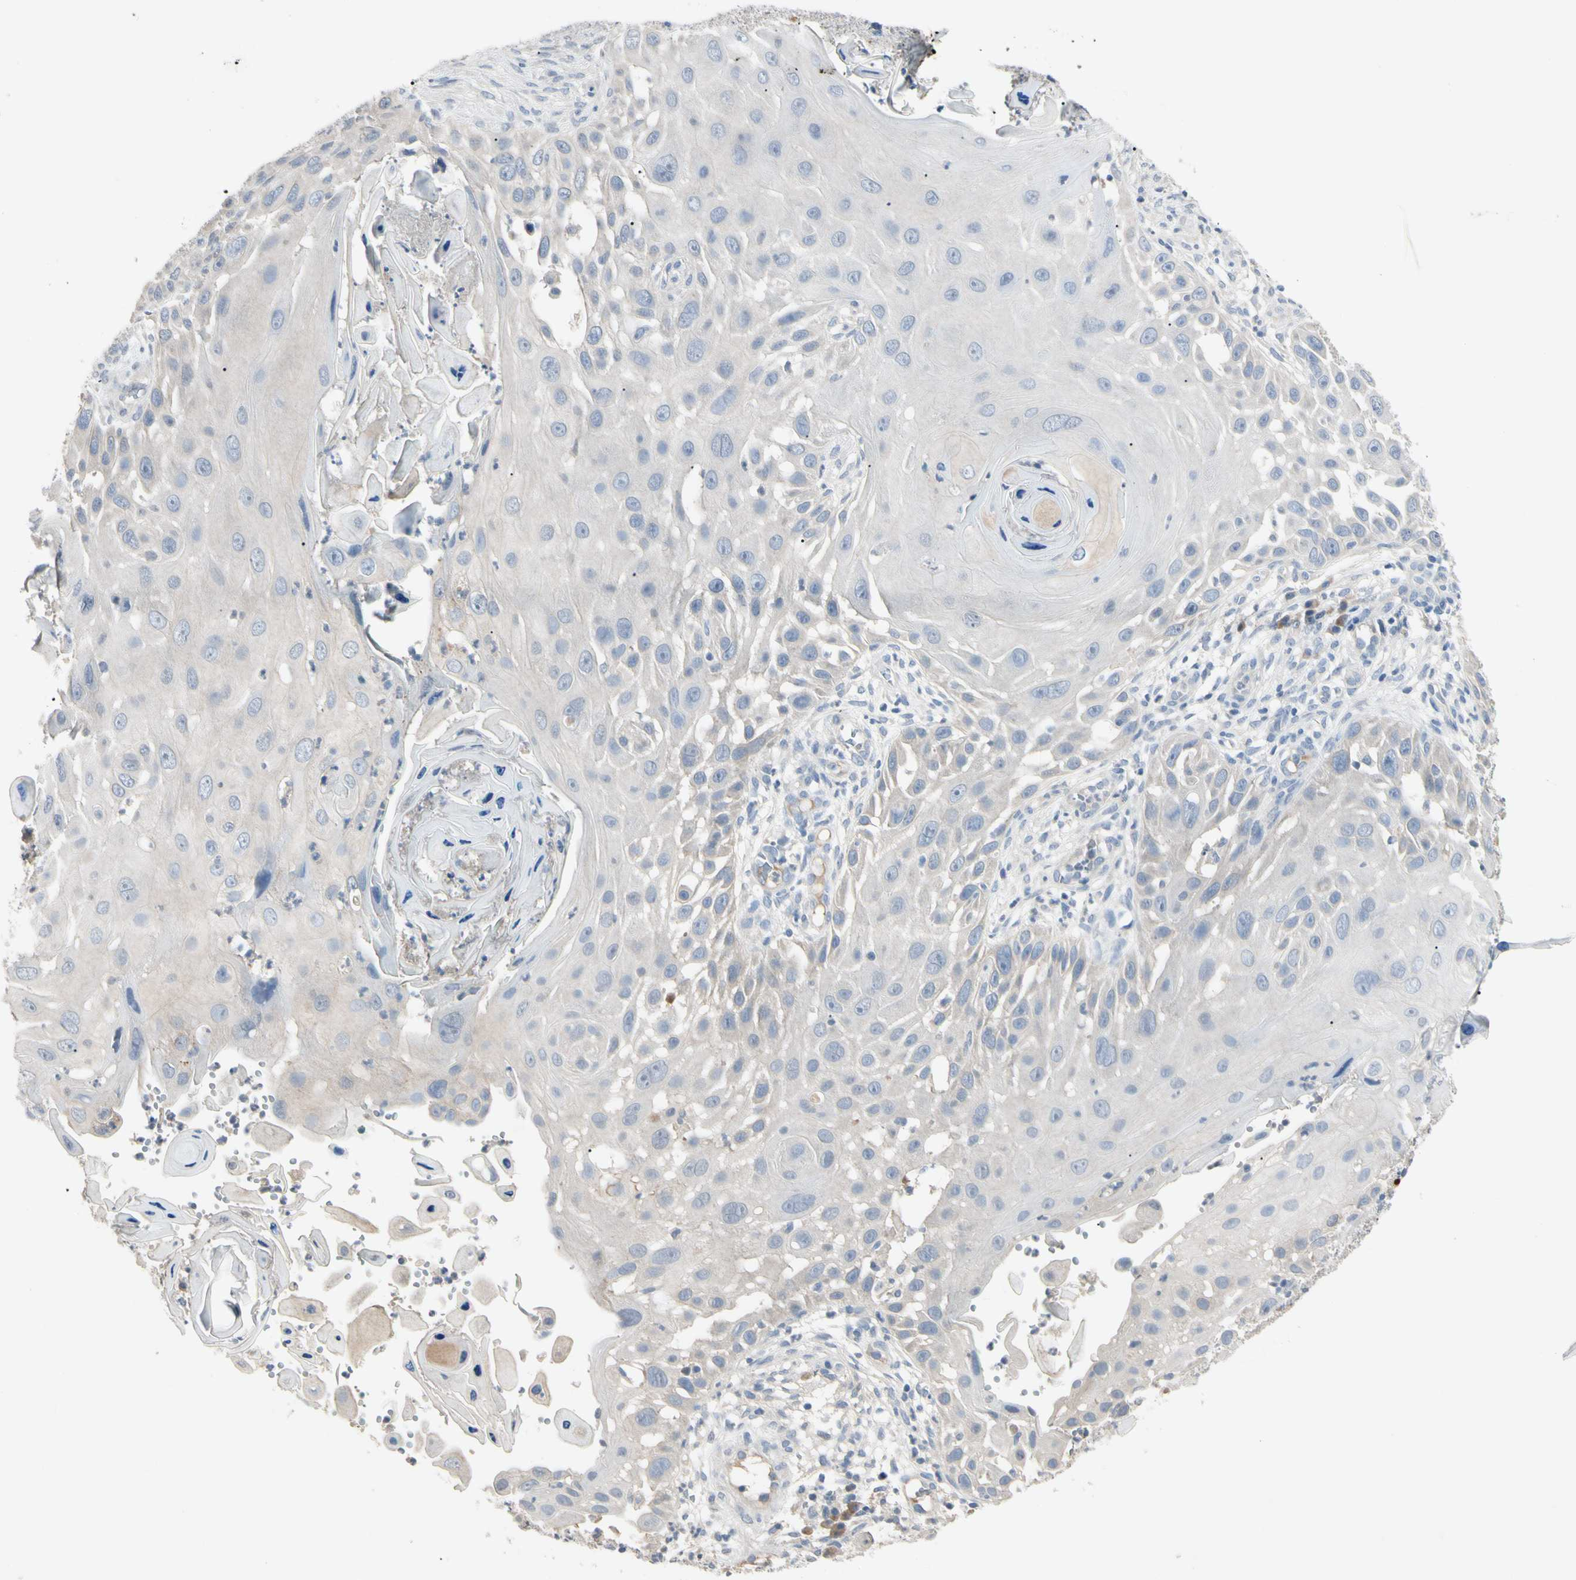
{"staining": {"intensity": "negative", "quantity": "none", "location": "none"}, "tissue": "skin cancer", "cell_type": "Tumor cells", "image_type": "cancer", "snomed": [{"axis": "morphology", "description": "Squamous cell carcinoma, NOS"}, {"axis": "topography", "description": "Skin"}], "caption": "Tumor cells are negative for protein expression in human skin cancer (squamous cell carcinoma).", "gene": "PRSS21", "patient": {"sex": "female", "age": 44}}